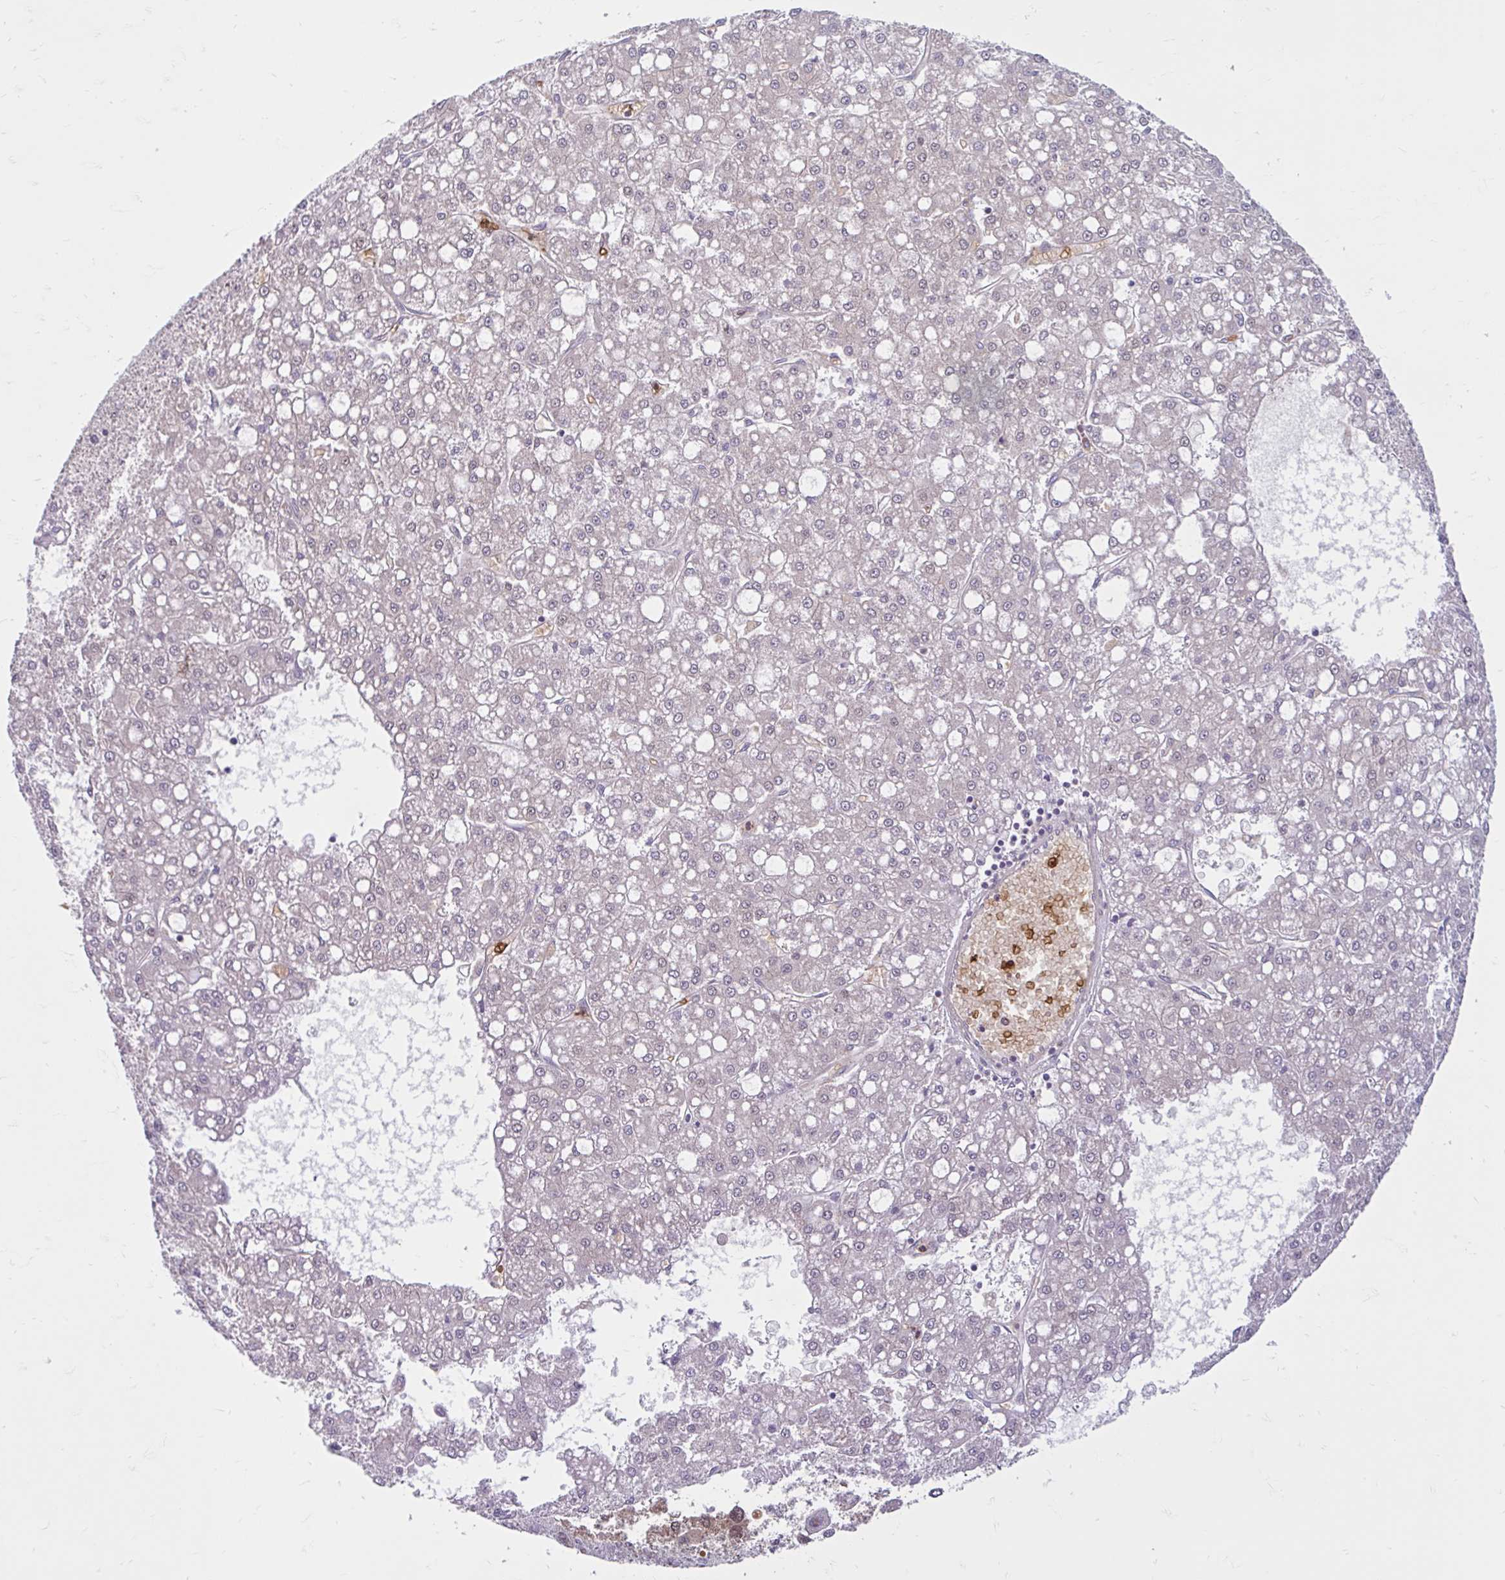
{"staining": {"intensity": "negative", "quantity": "none", "location": "none"}, "tissue": "liver cancer", "cell_type": "Tumor cells", "image_type": "cancer", "snomed": [{"axis": "morphology", "description": "Carcinoma, Hepatocellular, NOS"}, {"axis": "topography", "description": "Liver"}], "caption": "IHC of hepatocellular carcinoma (liver) demonstrates no expression in tumor cells.", "gene": "HMBS", "patient": {"sex": "male", "age": 67}}